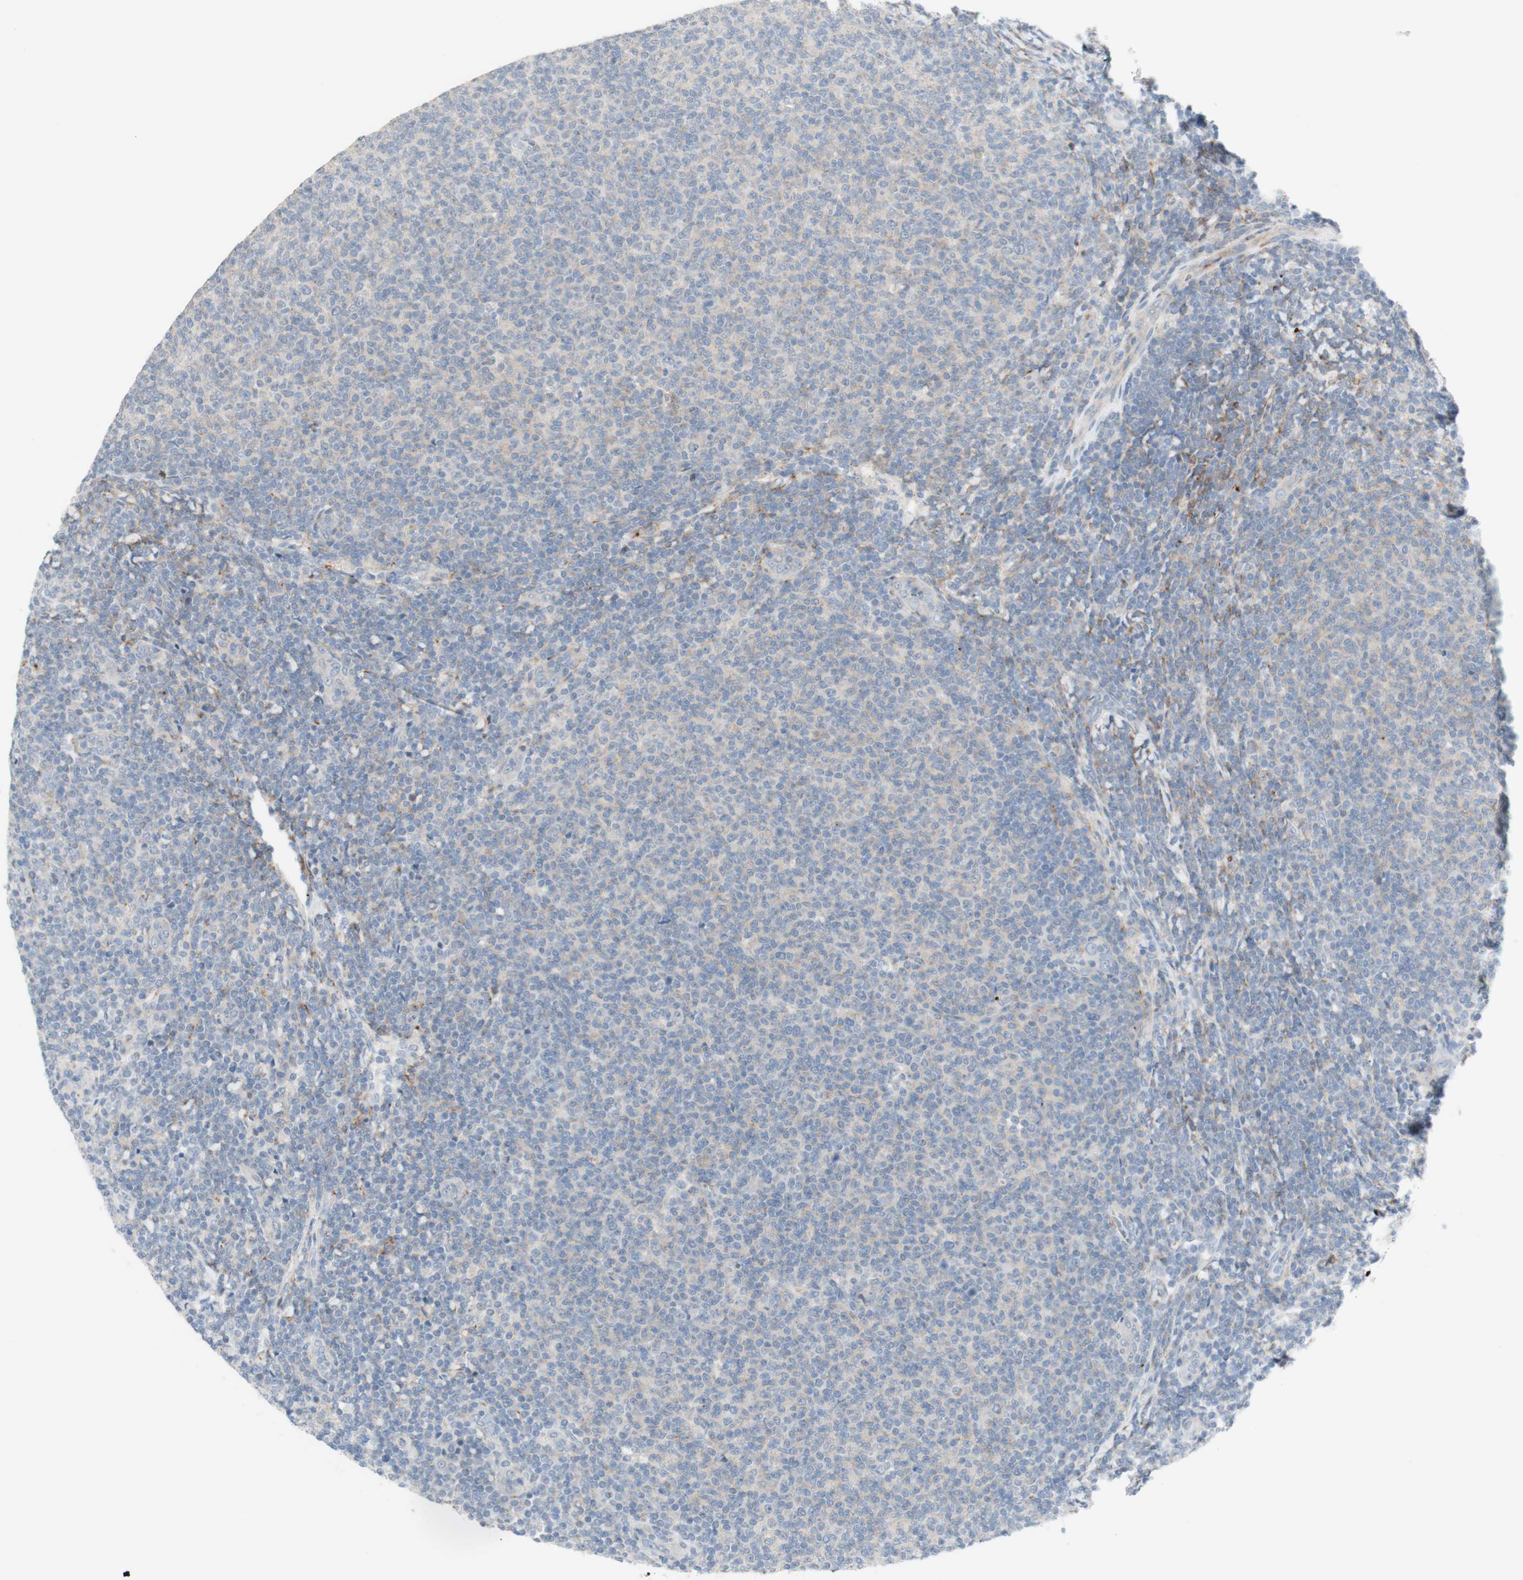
{"staining": {"intensity": "negative", "quantity": "none", "location": "none"}, "tissue": "lymphoma", "cell_type": "Tumor cells", "image_type": "cancer", "snomed": [{"axis": "morphology", "description": "Malignant lymphoma, non-Hodgkin's type, Low grade"}, {"axis": "topography", "description": "Lymph node"}], "caption": "Human lymphoma stained for a protein using IHC demonstrates no staining in tumor cells.", "gene": "MANEA", "patient": {"sex": "male", "age": 66}}